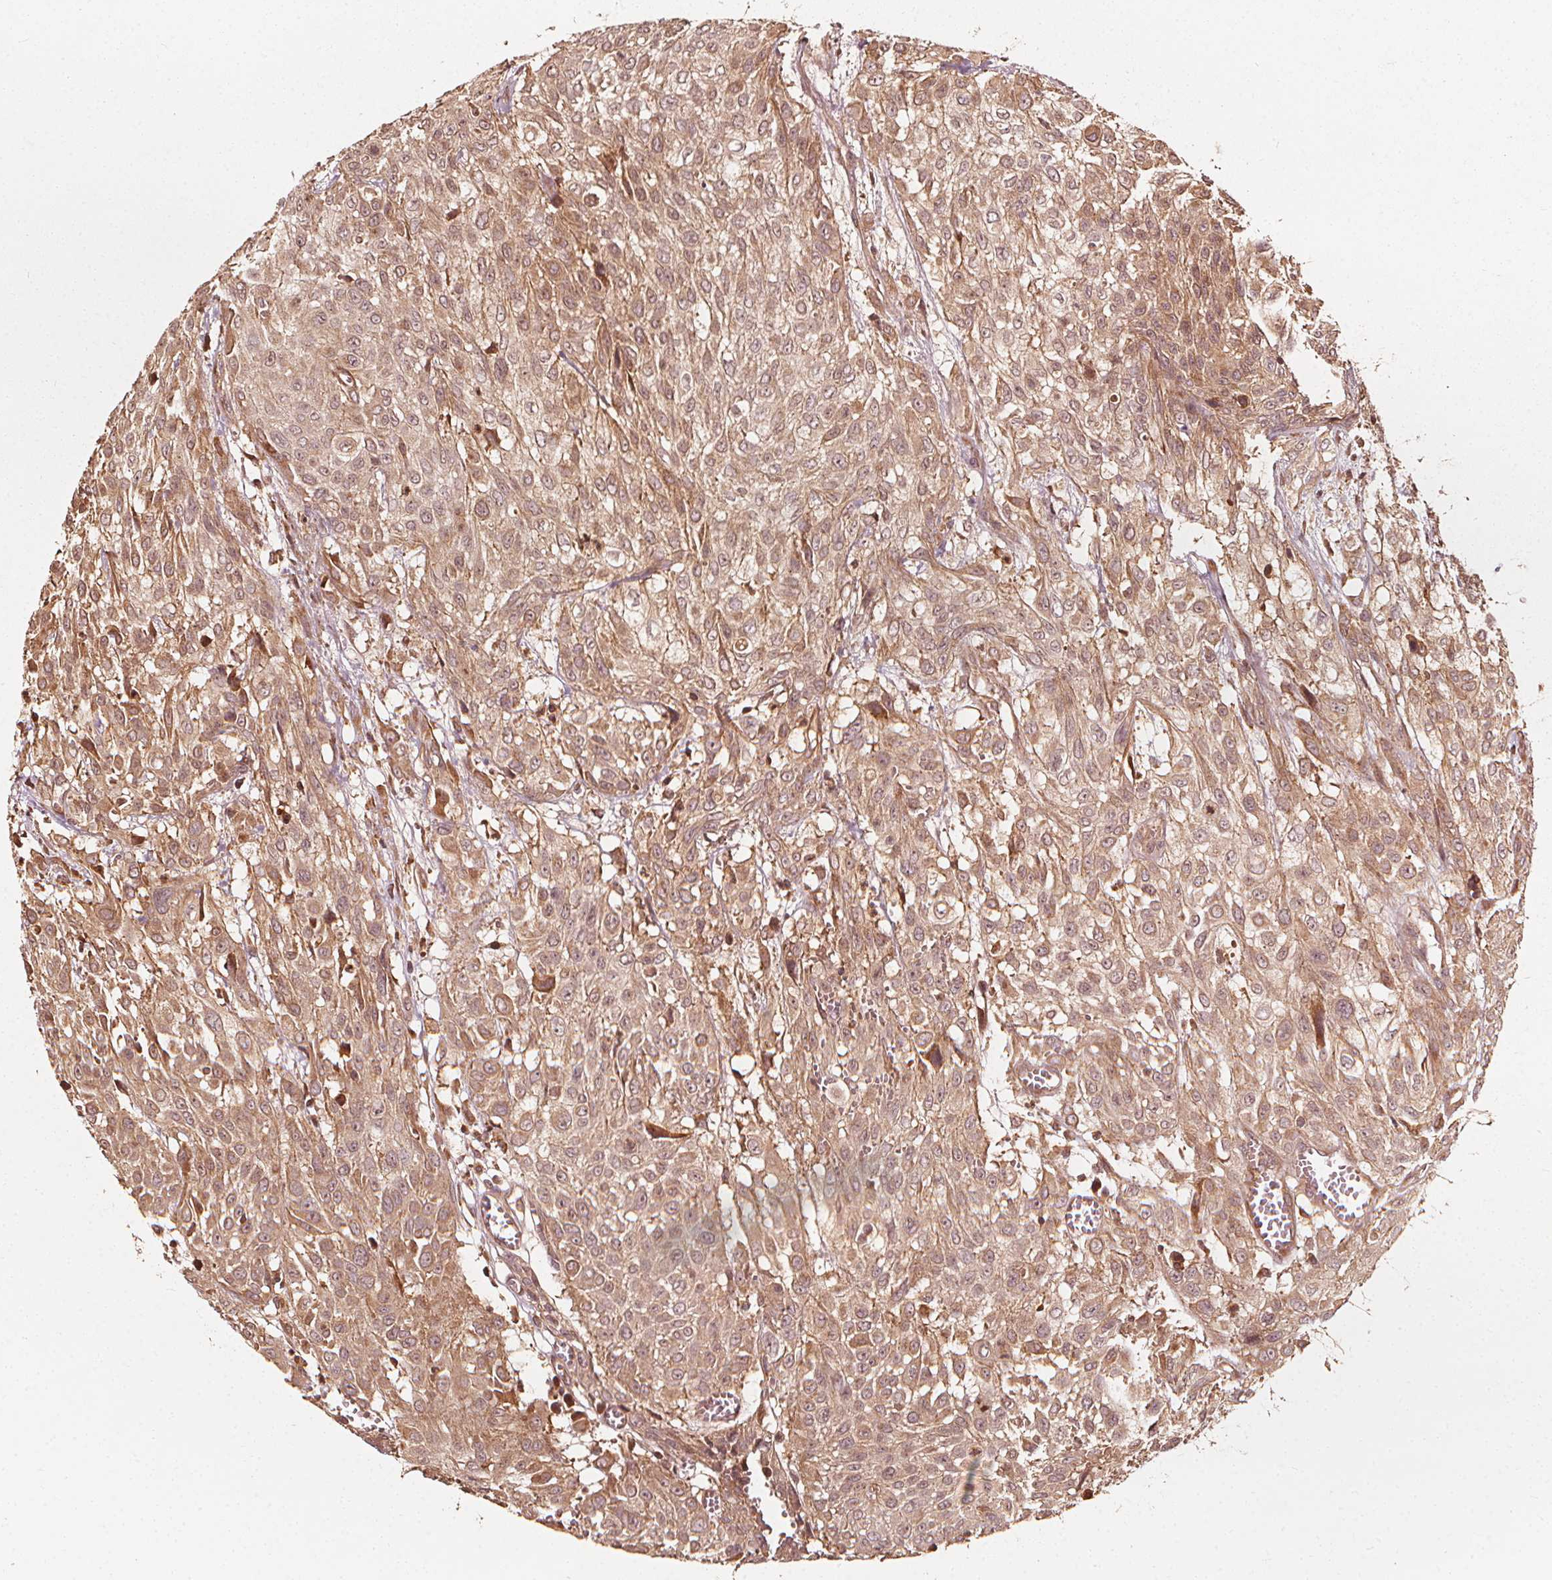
{"staining": {"intensity": "moderate", "quantity": ">75%", "location": "cytoplasmic/membranous"}, "tissue": "urothelial cancer", "cell_type": "Tumor cells", "image_type": "cancer", "snomed": [{"axis": "morphology", "description": "Urothelial carcinoma, High grade"}, {"axis": "topography", "description": "Urinary bladder"}], "caption": "Protein positivity by immunohistochemistry displays moderate cytoplasmic/membranous expression in approximately >75% of tumor cells in urothelial carcinoma (high-grade). (DAB (3,3'-diaminobenzidine) IHC with brightfield microscopy, high magnification).", "gene": "NPC1", "patient": {"sex": "male", "age": 57}}